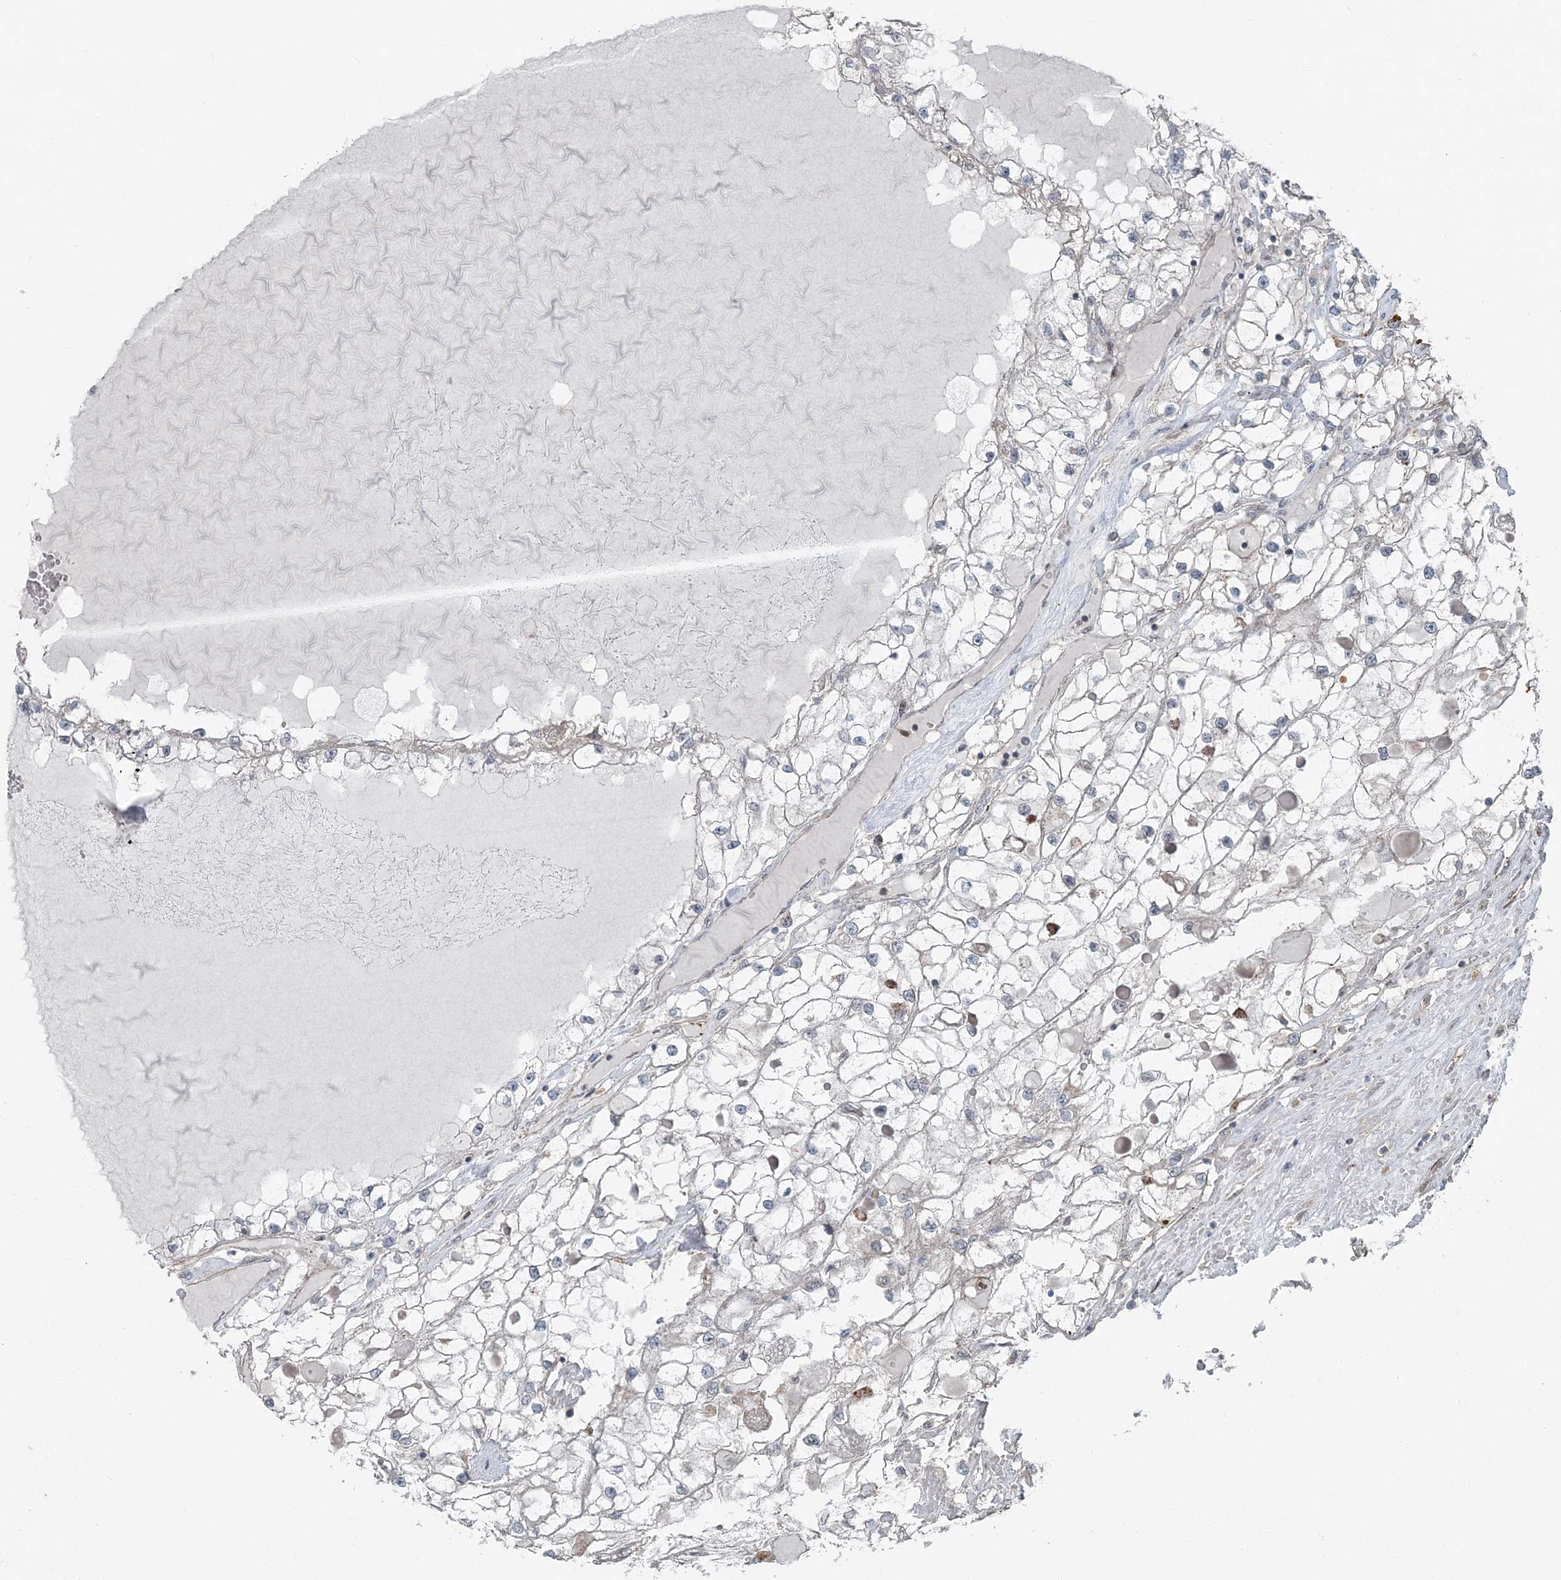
{"staining": {"intensity": "negative", "quantity": "none", "location": "none"}, "tissue": "renal cancer", "cell_type": "Tumor cells", "image_type": "cancer", "snomed": [{"axis": "morphology", "description": "Adenocarcinoma, NOS"}, {"axis": "topography", "description": "Kidney"}], "caption": "The image shows no staining of tumor cells in adenocarcinoma (renal).", "gene": "FBXL17", "patient": {"sex": "male", "age": 68}}